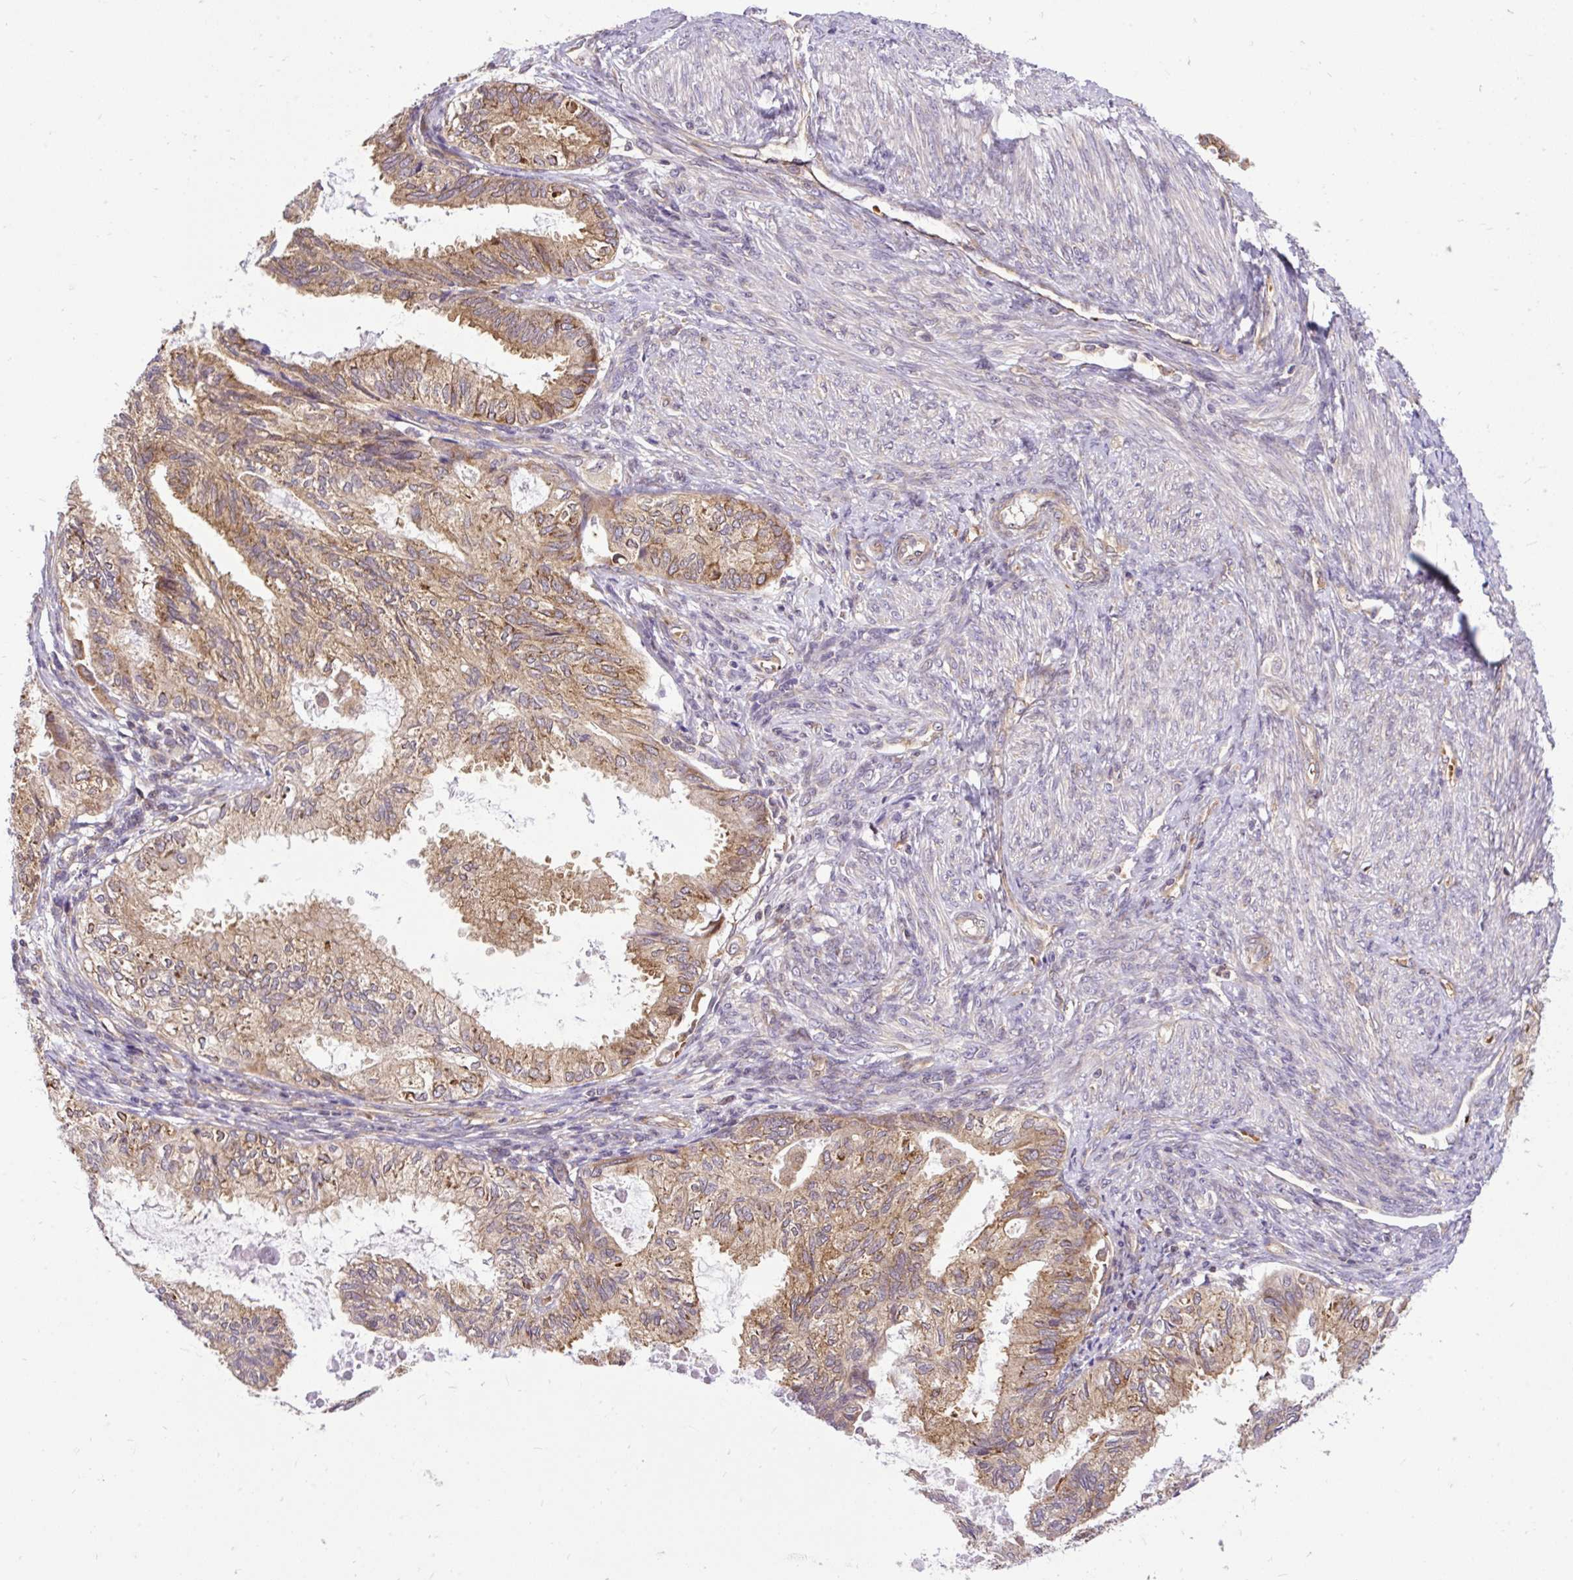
{"staining": {"intensity": "moderate", "quantity": "25%-75%", "location": "cytoplasmic/membranous"}, "tissue": "cervical cancer", "cell_type": "Tumor cells", "image_type": "cancer", "snomed": [{"axis": "morphology", "description": "Normal tissue, NOS"}, {"axis": "morphology", "description": "Adenocarcinoma, NOS"}, {"axis": "topography", "description": "Cervix"}, {"axis": "topography", "description": "Endometrium"}], "caption": "Cervical cancer (adenocarcinoma) stained with DAB (3,3'-diaminobenzidine) IHC reveals medium levels of moderate cytoplasmic/membranous expression in about 25%-75% of tumor cells.", "gene": "TRIM17", "patient": {"sex": "female", "age": 86}}